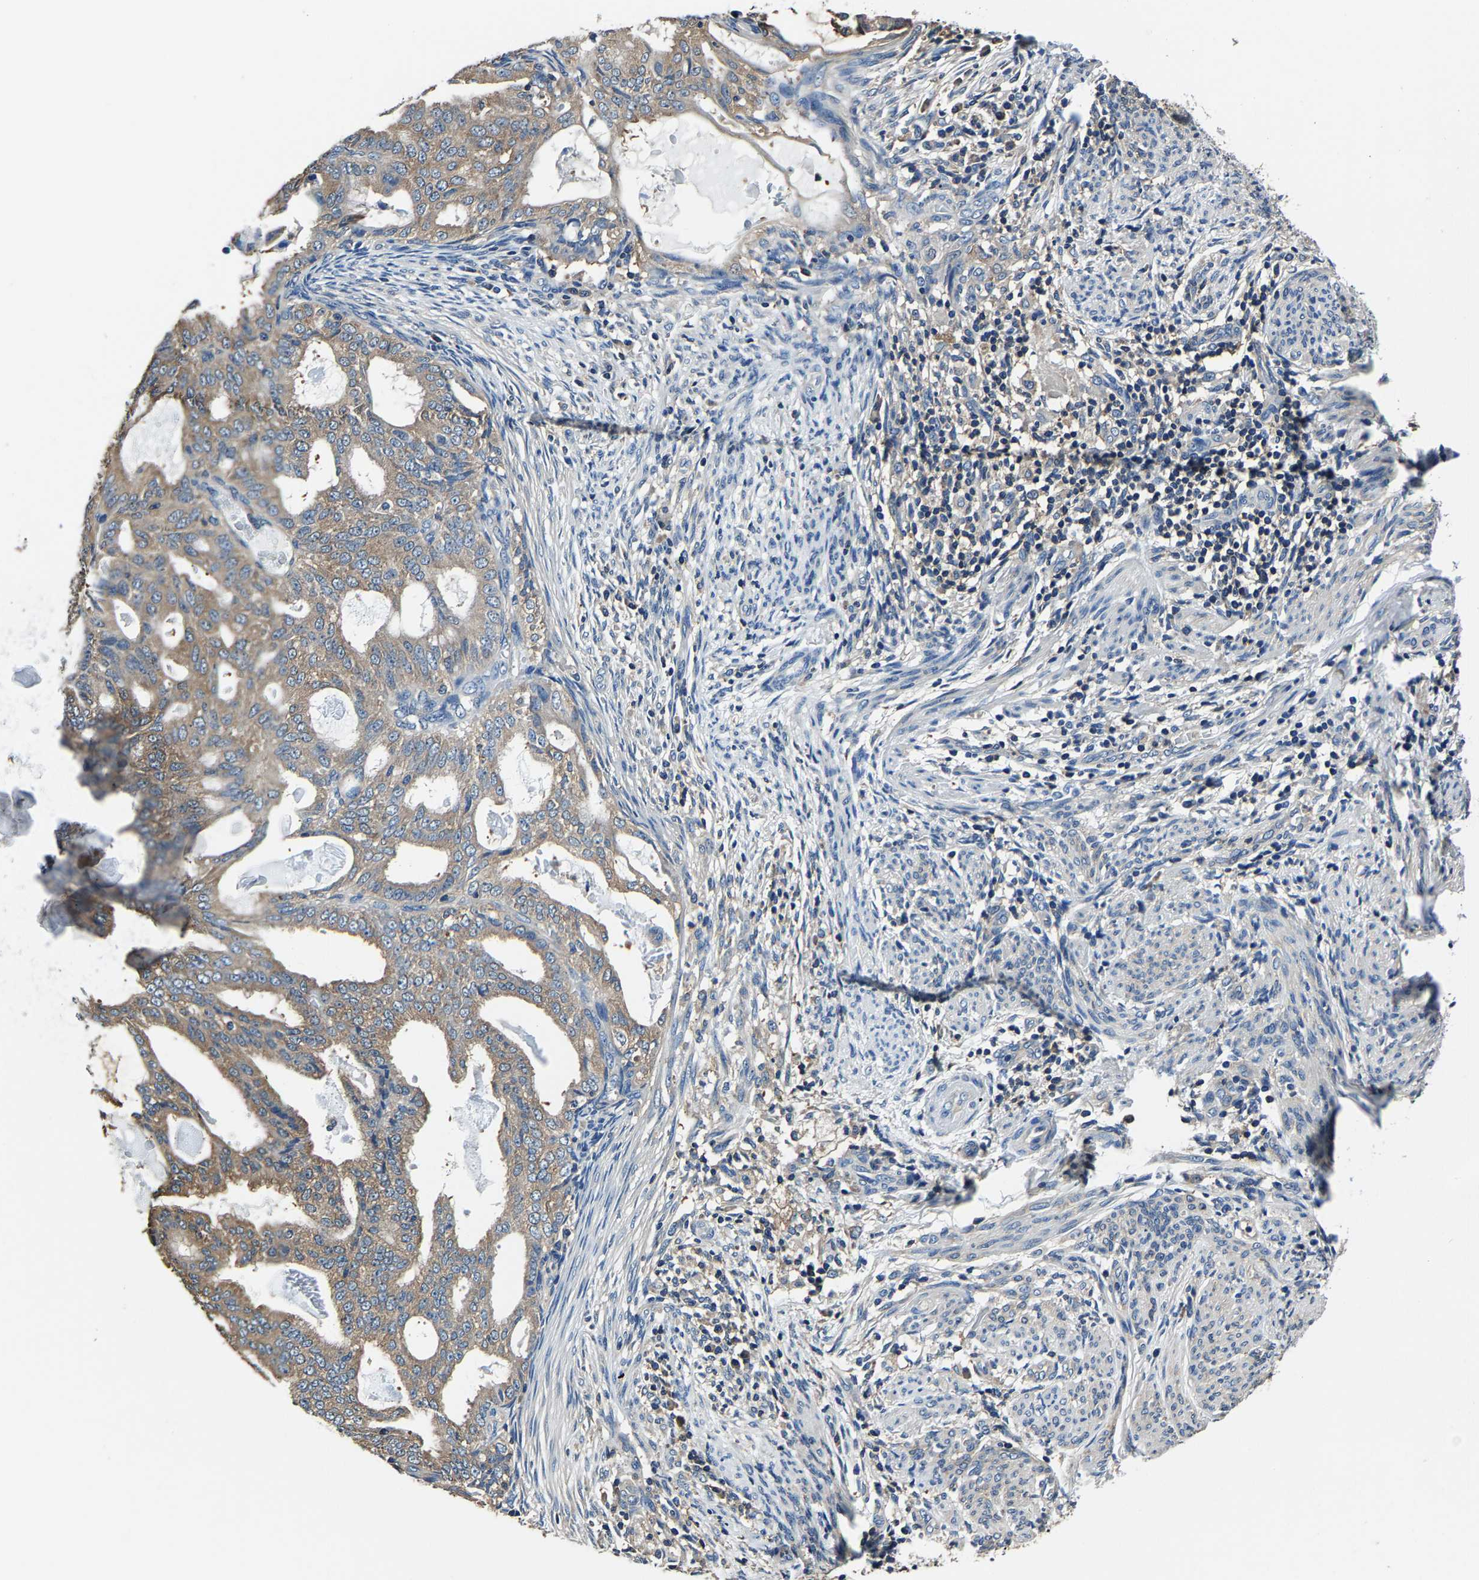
{"staining": {"intensity": "weak", "quantity": "25%-75%", "location": "cytoplasmic/membranous"}, "tissue": "endometrial cancer", "cell_type": "Tumor cells", "image_type": "cancer", "snomed": [{"axis": "morphology", "description": "Adenocarcinoma, NOS"}, {"axis": "topography", "description": "Endometrium"}], "caption": "Immunohistochemistry micrograph of adenocarcinoma (endometrial) stained for a protein (brown), which demonstrates low levels of weak cytoplasmic/membranous expression in approximately 25%-75% of tumor cells.", "gene": "ALDOB", "patient": {"sex": "female", "age": 58}}